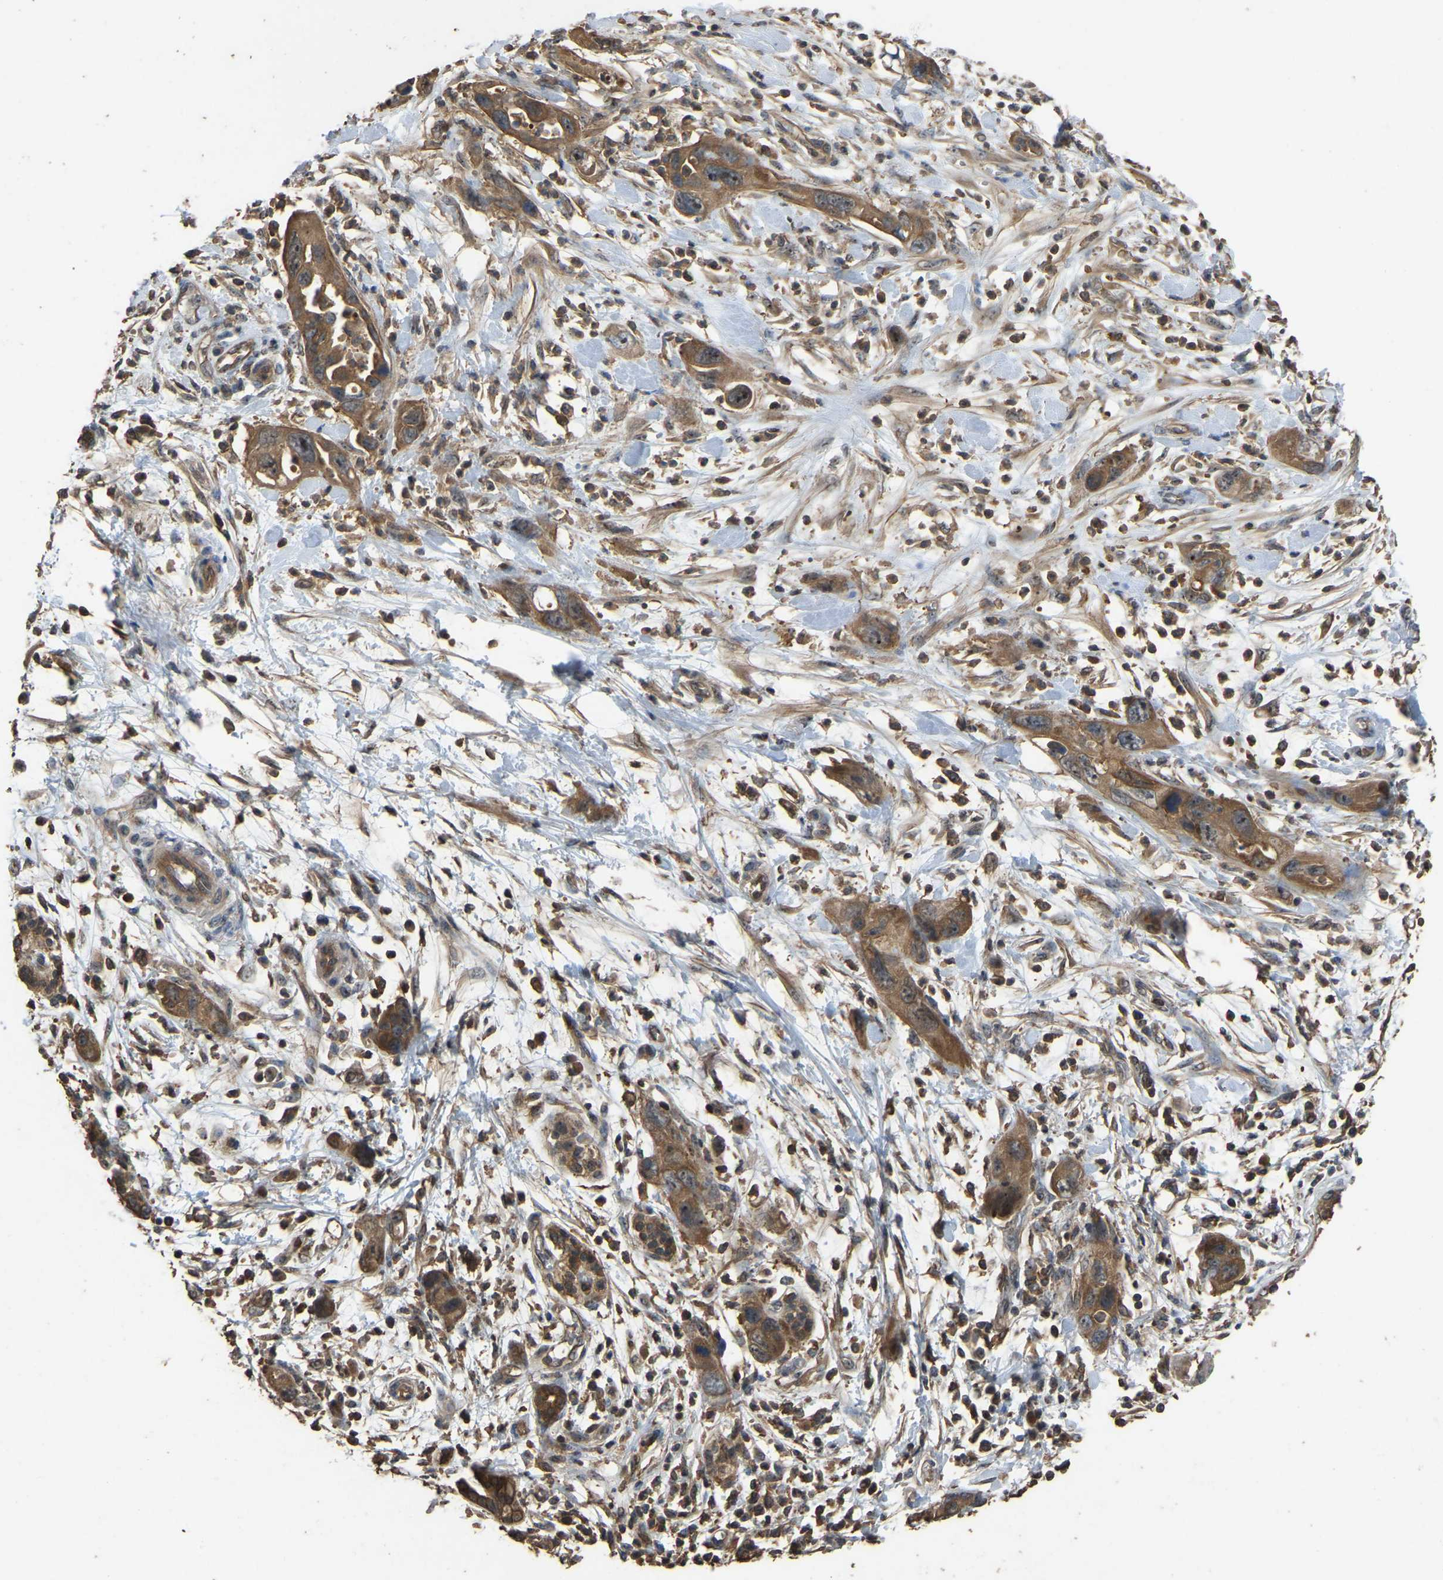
{"staining": {"intensity": "moderate", "quantity": ">75%", "location": "cytoplasmic/membranous"}, "tissue": "pancreatic cancer", "cell_type": "Tumor cells", "image_type": "cancer", "snomed": [{"axis": "morphology", "description": "Adenocarcinoma, NOS"}, {"axis": "topography", "description": "Pancreas"}], "caption": "This micrograph exhibits immunohistochemistry (IHC) staining of pancreatic adenocarcinoma, with medium moderate cytoplasmic/membranous staining in approximately >75% of tumor cells.", "gene": "FHIT", "patient": {"sex": "female", "age": 70}}